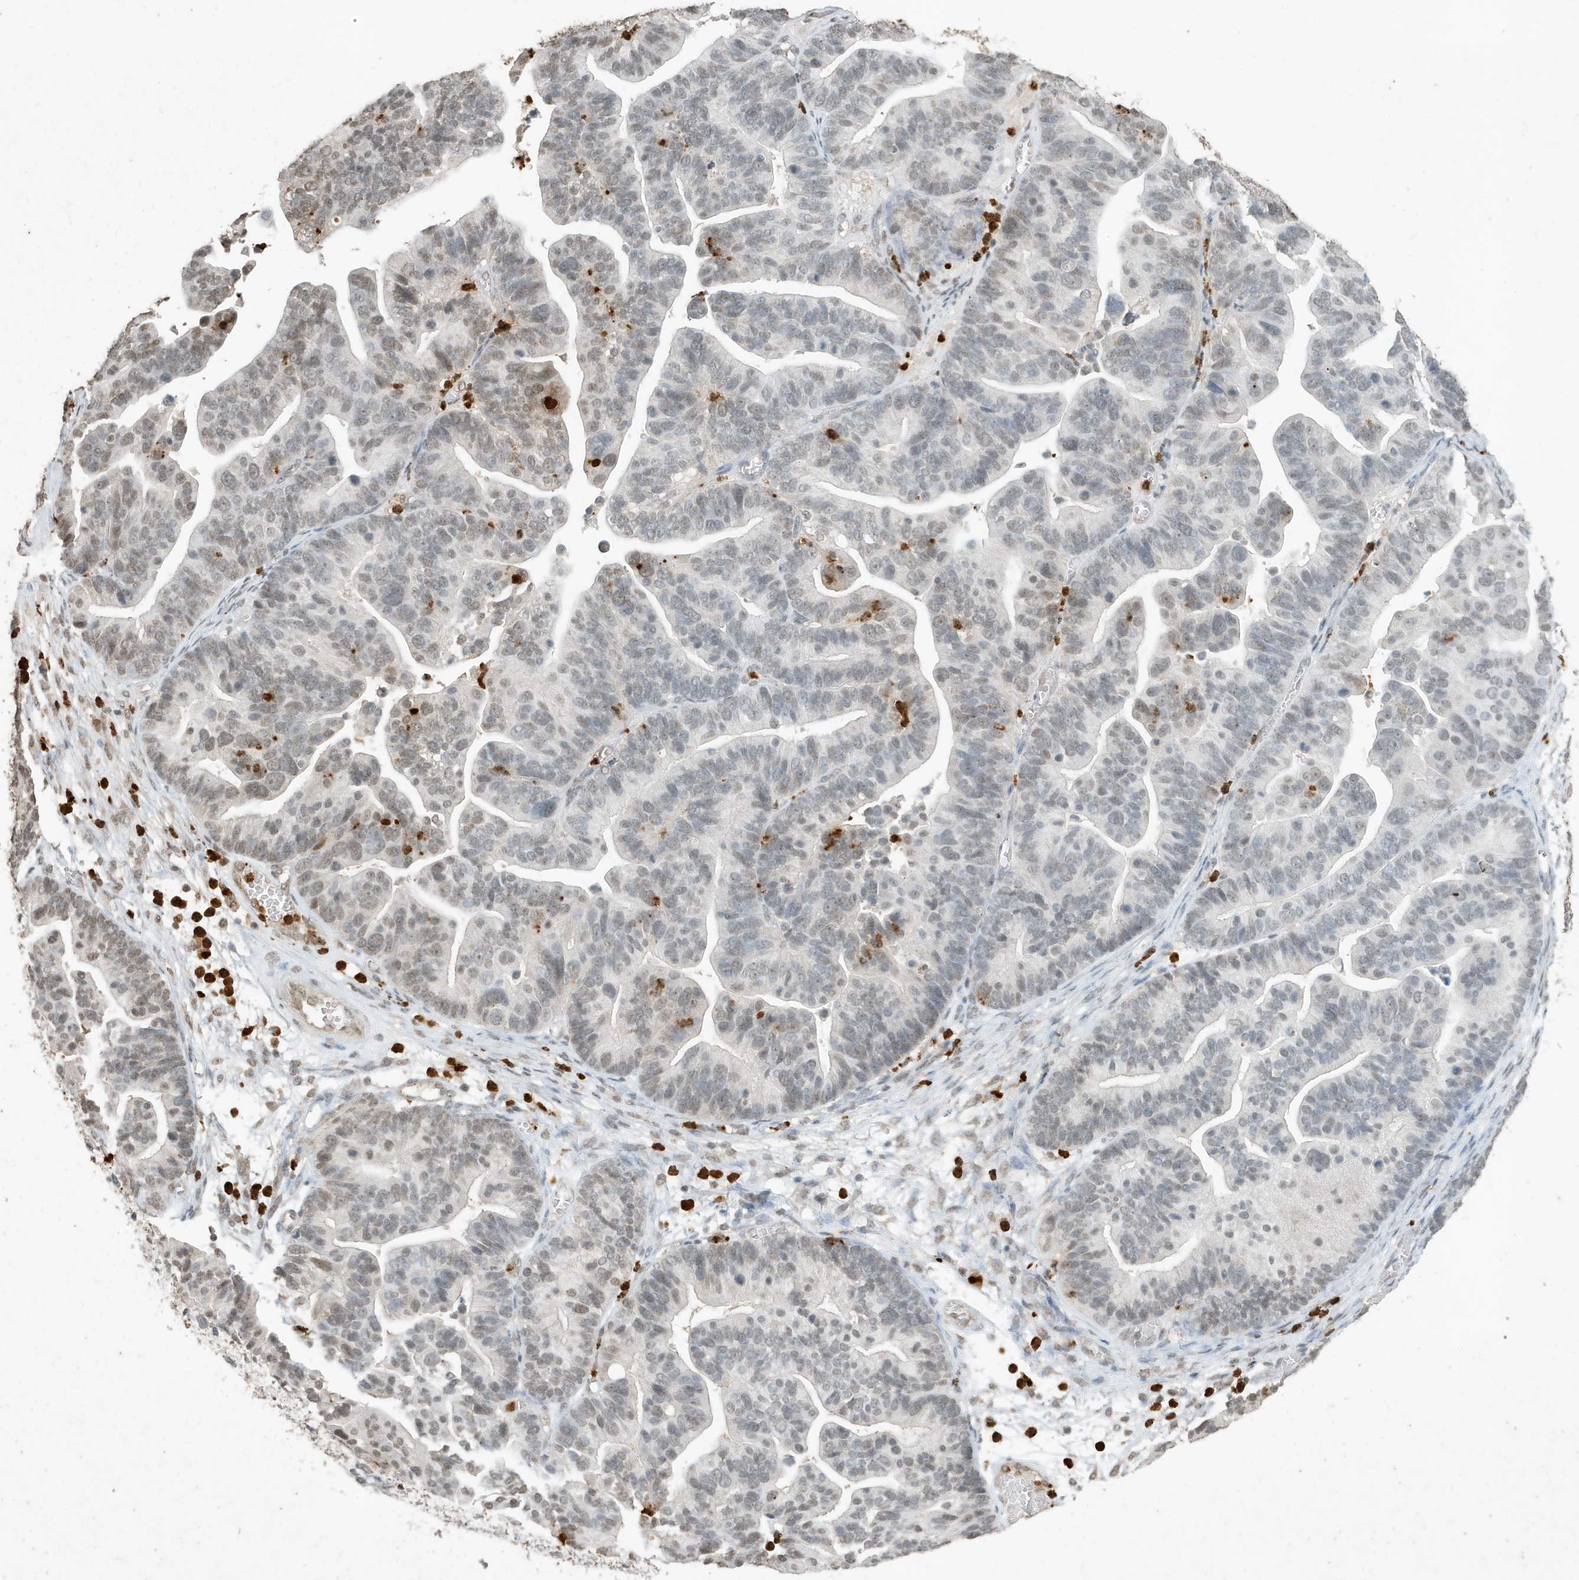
{"staining": {"intensity": "weak", "quantity": "25%-75%", "location": "nuclear"}, "tissue": "ovarian cancer", "cell_type": "Tumor cells", "image_type": "cancer", "snomed": [{"axis": "morphology", "description": "Cystadenocarcinoma, serous, NOS"}, {"axis": "topography", "description": "Ovary"}], "caption": "Immunohistochemical staining of ovarian cancer shows low levels of weak nuclear expression in about 25%-75% of tumor cells.", "gene": "DEFA1", "patient": {"sex": "female", "age": 56}}